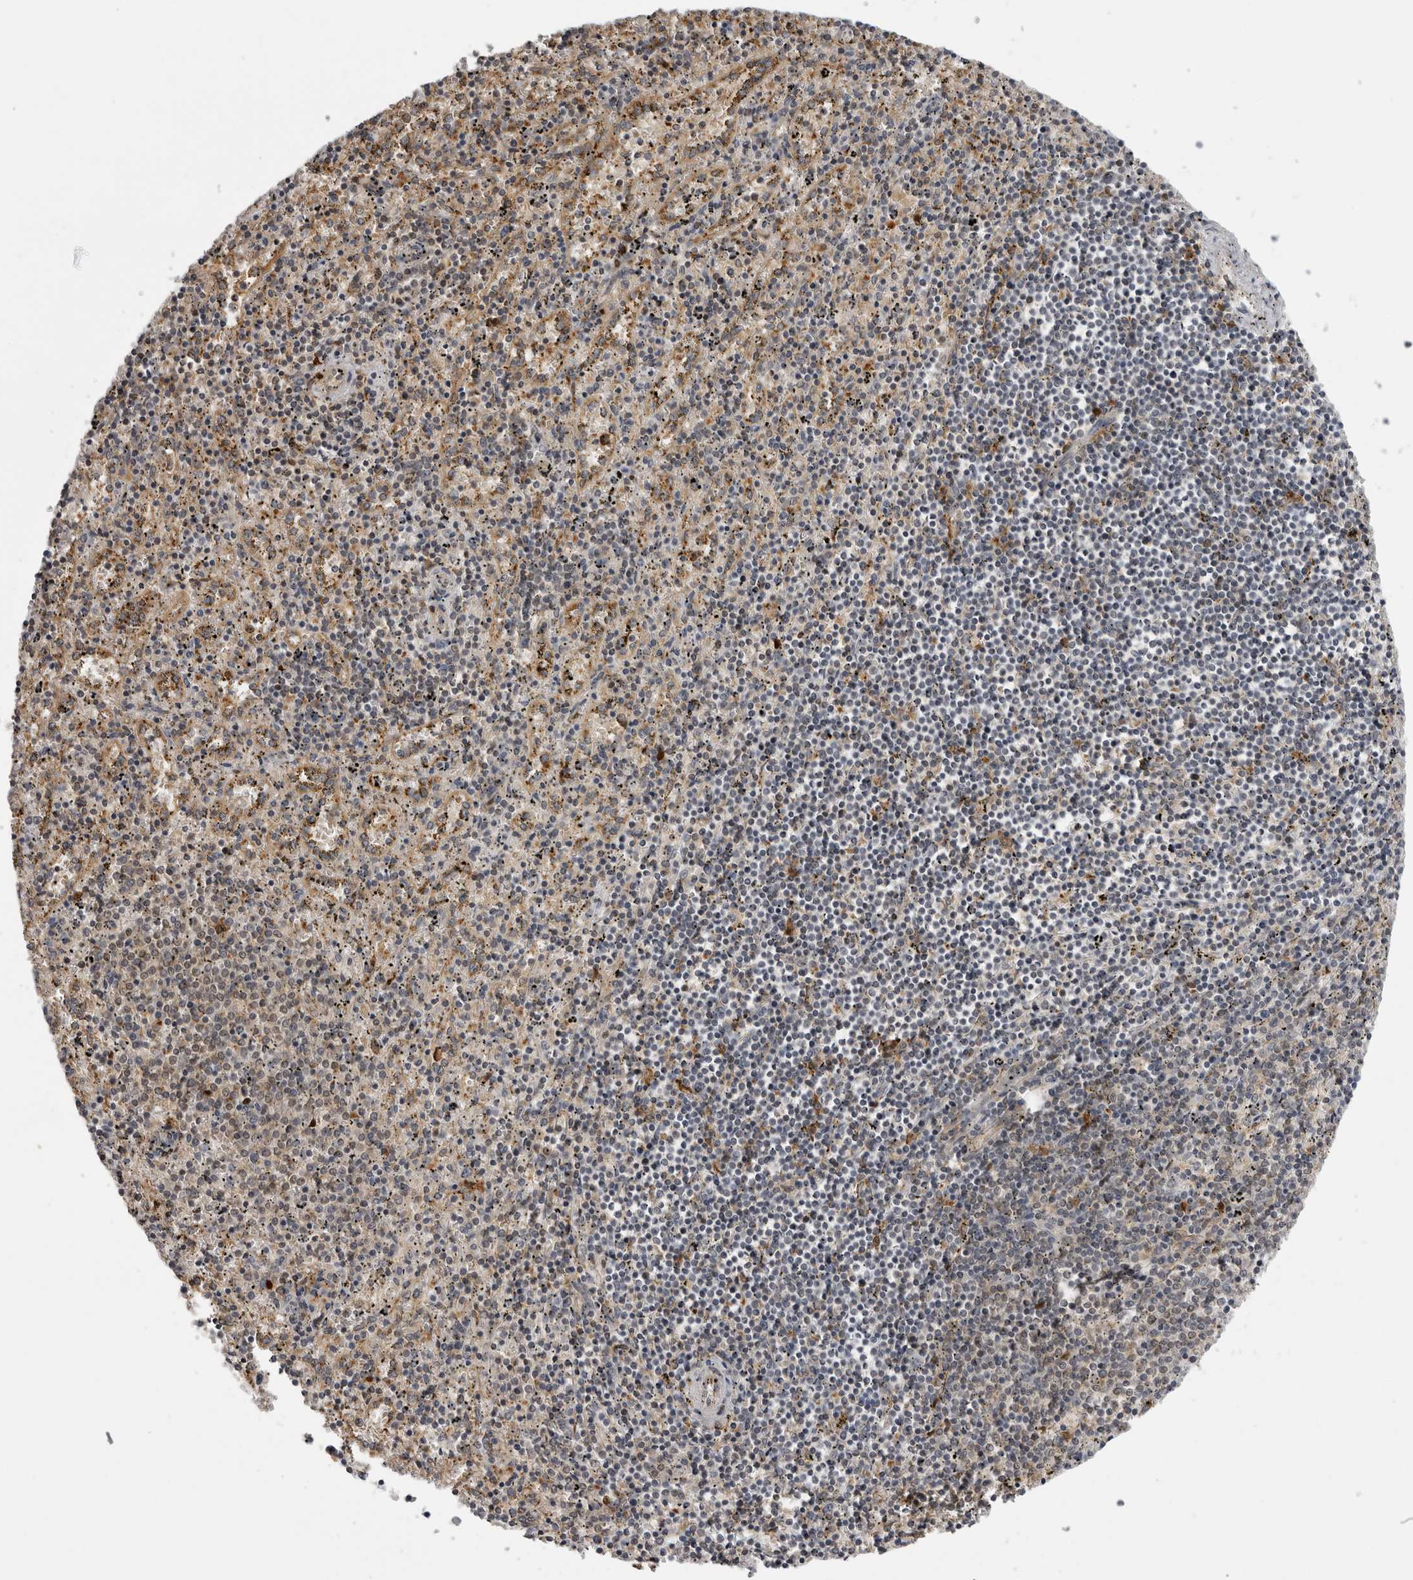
{"staining": {"intensity": "negative", "quantity": "none", "location": "none"}, "tissue": "spleen", "cell_type": "Cells in red pulp", "image_type": "normal", "snomed": [{"axis": "morphology", "description": "Normal tissue, NOS"}, {"axis": "topography", "description": "Spleen"}], "caption": "There is no significant positivity in cells in red pulp of spleen. The staining is performed using DAB (3,3'-diaminobenzidine) brown chromogen with nuclei counter-stained in using hematoxylin.", "gene": "PLEKHF2", "patient": {"sex": "male", "age": 11}}